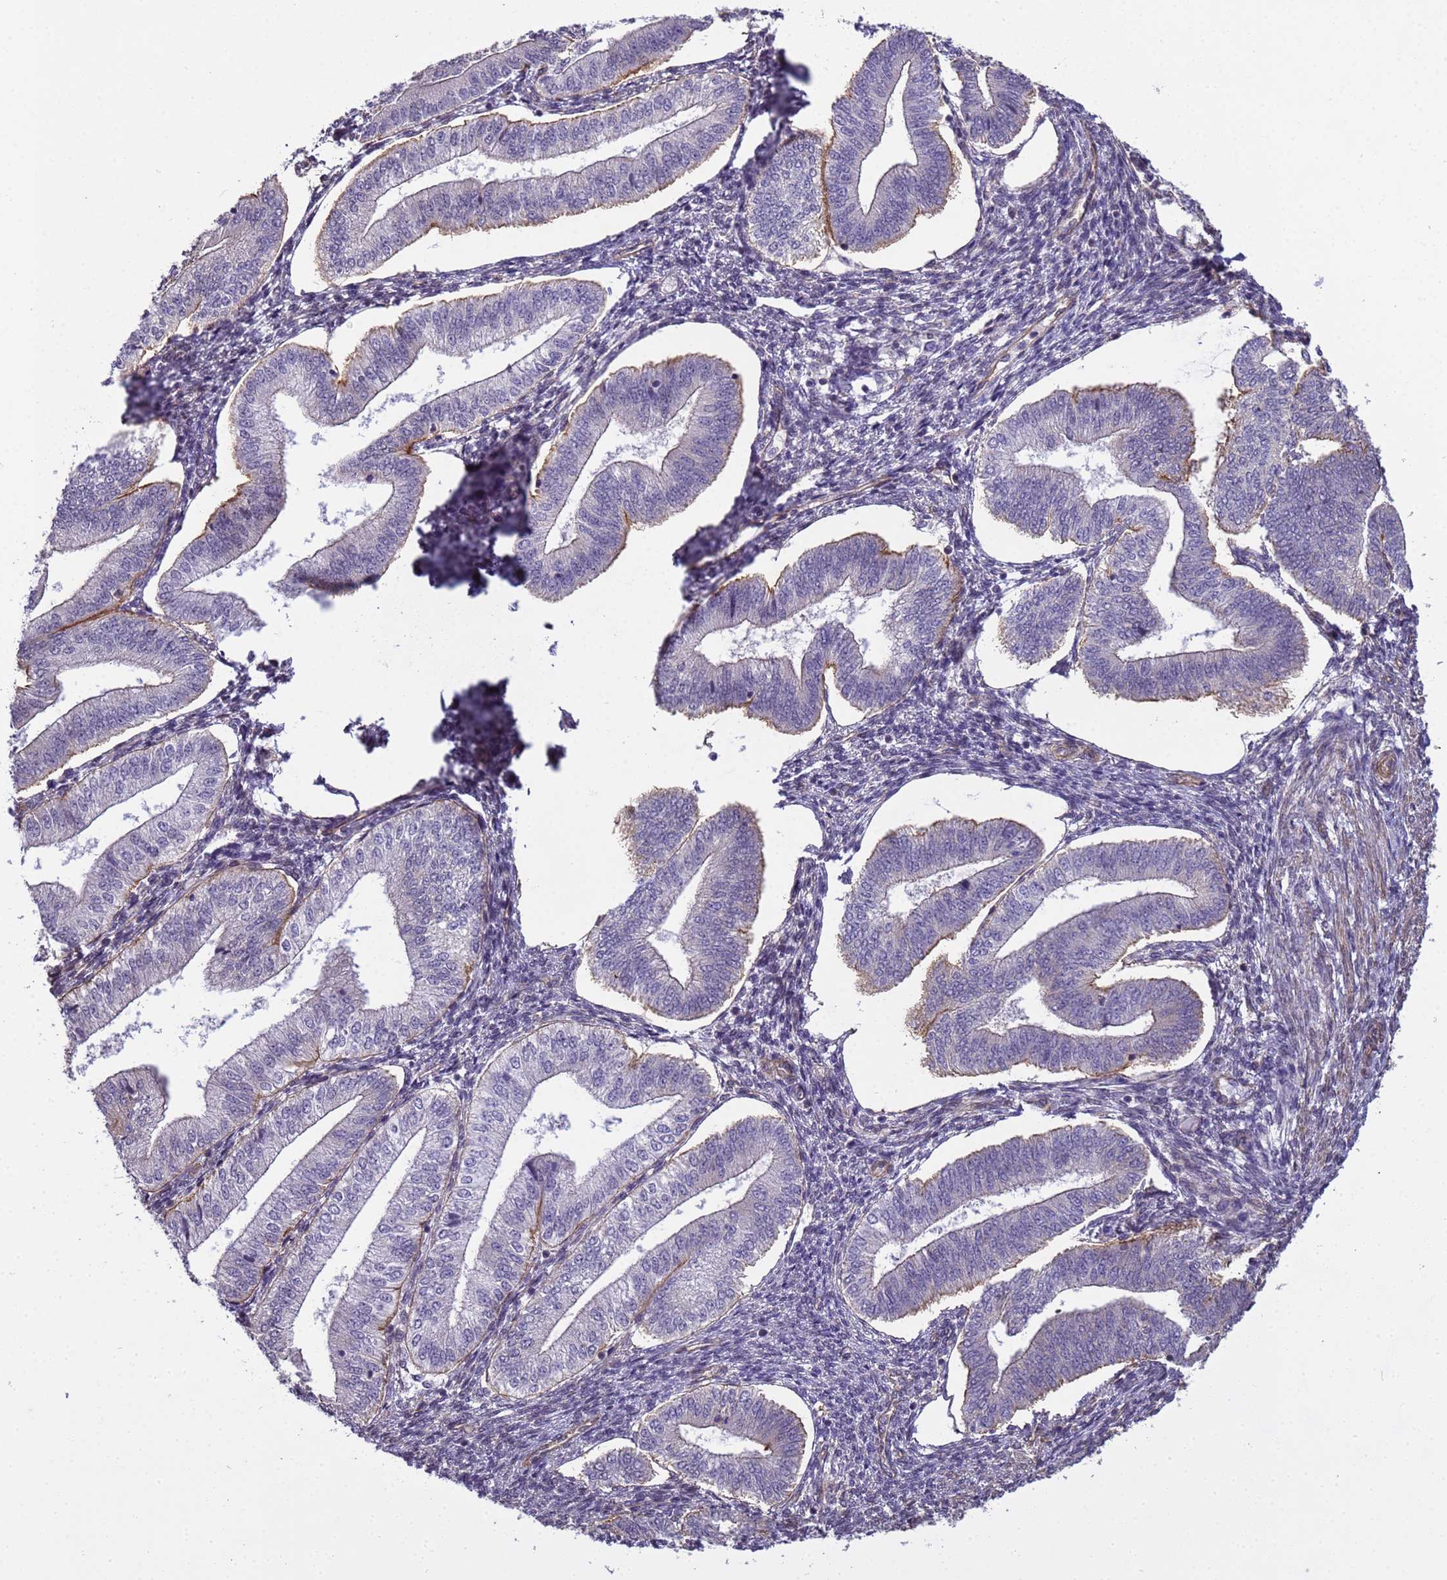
{"staining": {"intensity": "weak", "quantity": "25%-75%", "location": "cytoplasmic/membranous"}, "tissue": "endometrium", "cell_type": "Cells in endometrial stroma", "image_type": "normal", "snomed": [{"axis": "morphology", "description": "Normal tissue, NOS"}, {"axis": "topography", "description": "Endometrium"}], "caption": "Immunohistochemistry histopathology image of normal human endometrium stained for a protein (brown), which shows low levels of weak cytoplasmic/membranous expression in approximately 25%-75% of cells in endometrial stroma.", "gene": "ITGB4", "patient": {"sex": "female", "age": 34}}